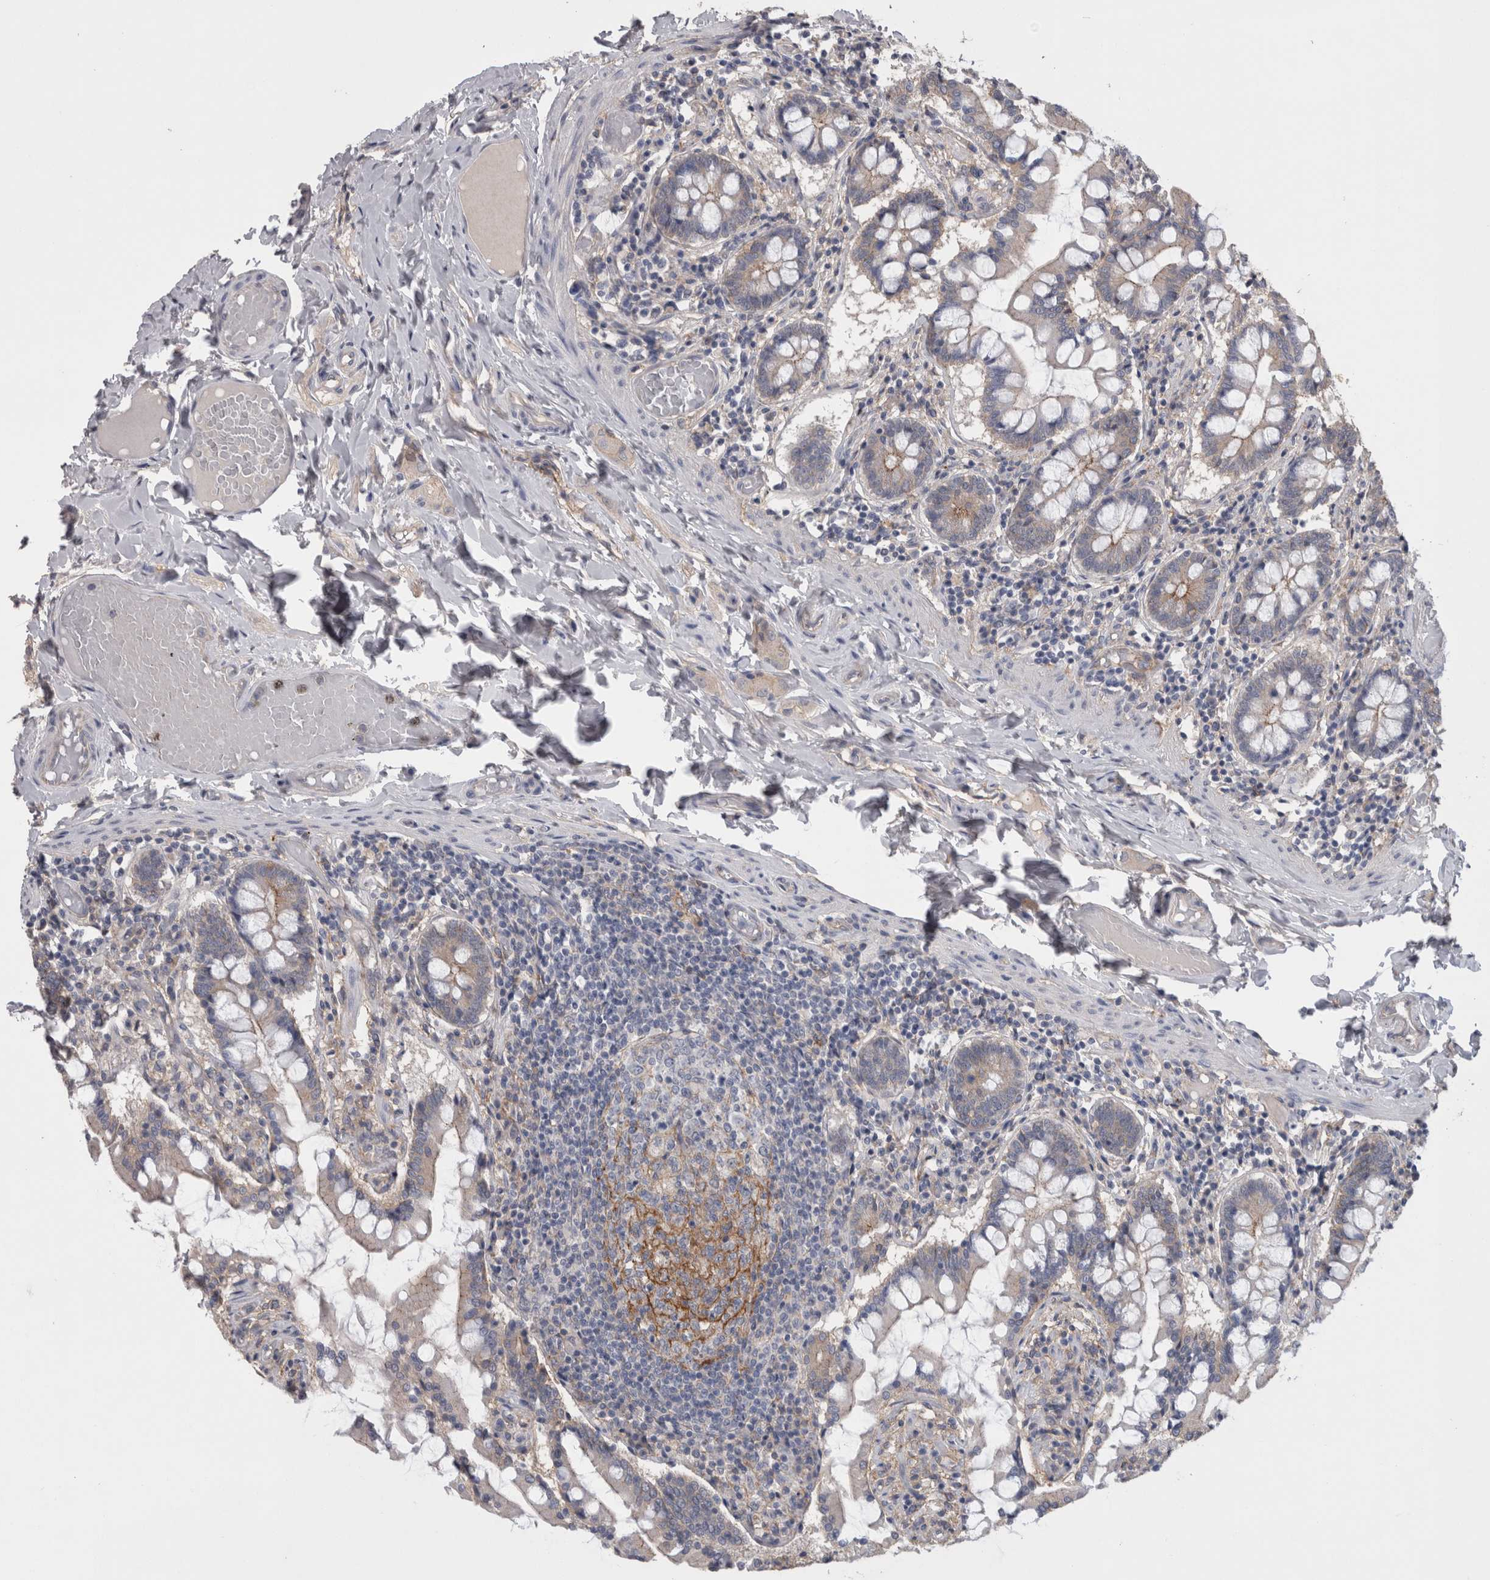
{"staining": {"intensity": "moderate", "quantity": "<25%", "location": "cytoplasmic/membranous"}, "tissue": "small intestine", "cell_type": "Glandular cells", "image_type": "normal", "snomed": [{"axis": "morphology", "description": "Normal tissue, NOS"}, {"axis": "topography", "description": "Small intestine"}], "caption": "Immunohistochemical staining of benign human small intestine displays moderate cytoplasmic/membranous protein positivity in approximately <25% of glandular cells.", "gene": "NECTIN2", "patient": {"sex": "male", "age": 41}}